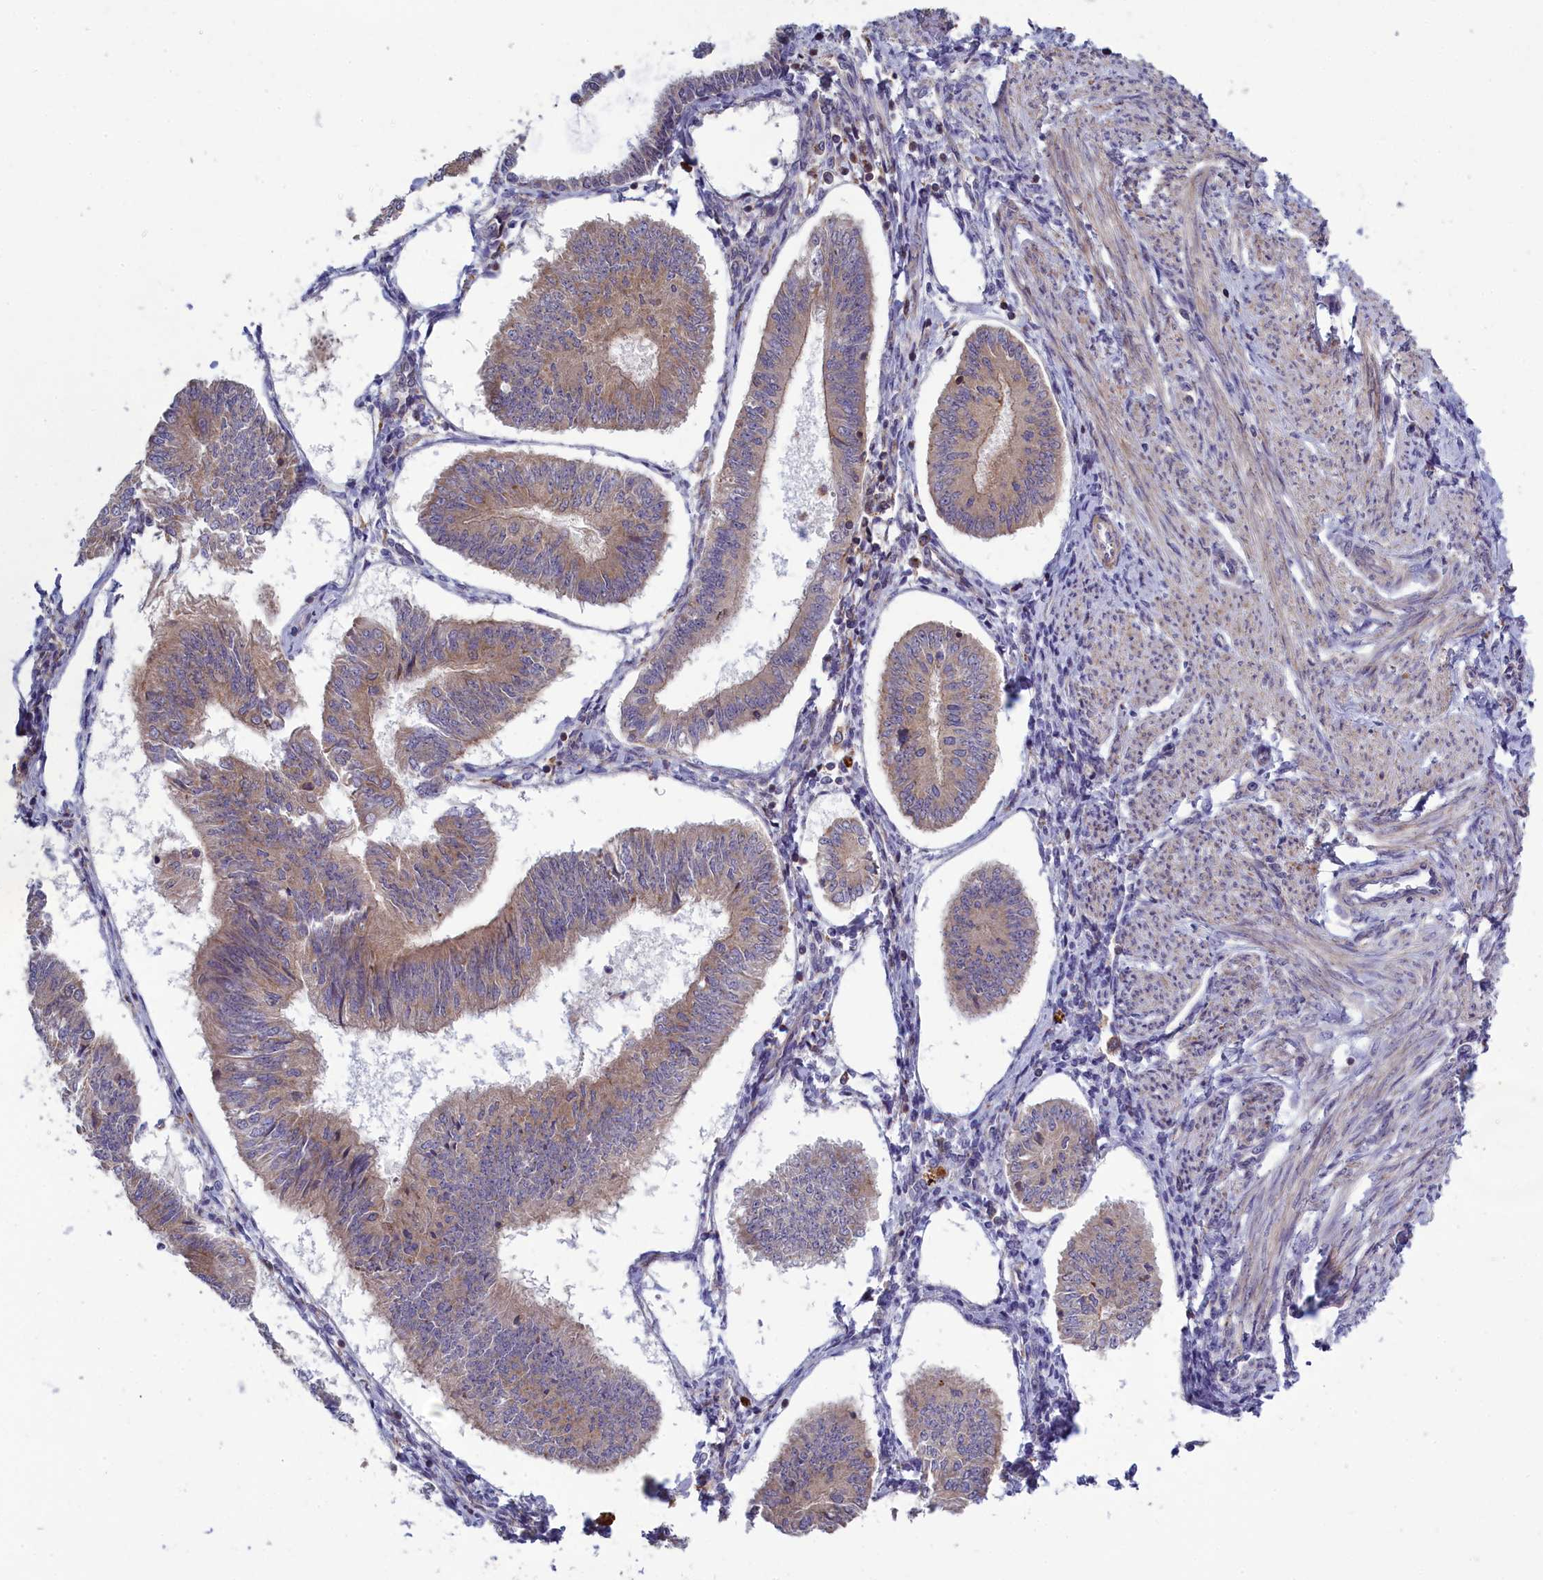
{"staining": {"intensity": "moderate", "quantity": "25%-75%", "location": "cytoplasmic/membranous"}, "tissue": "endometrial cancer", "cell_type": "Tumor cells", "image_type": "cancer", "snomed": [{"axis": "morphology", "description": "Adenocarcinoma, NOS"}, {"axis": "topography", "description": "Endometrium"}], "caption": "Immunohistochemical staining of human adenocarcinoma (endometrial) shows medium levels of moderate cytoplasmic/membranous expression in about 25%-75% of tumor cells. (Stains: DAB in brown, nuclei in blue, Microscopy: brightfield microscopy at high magnification).", "gene": "BLTP2", "patient": {"sex": "female", "age": 58}}